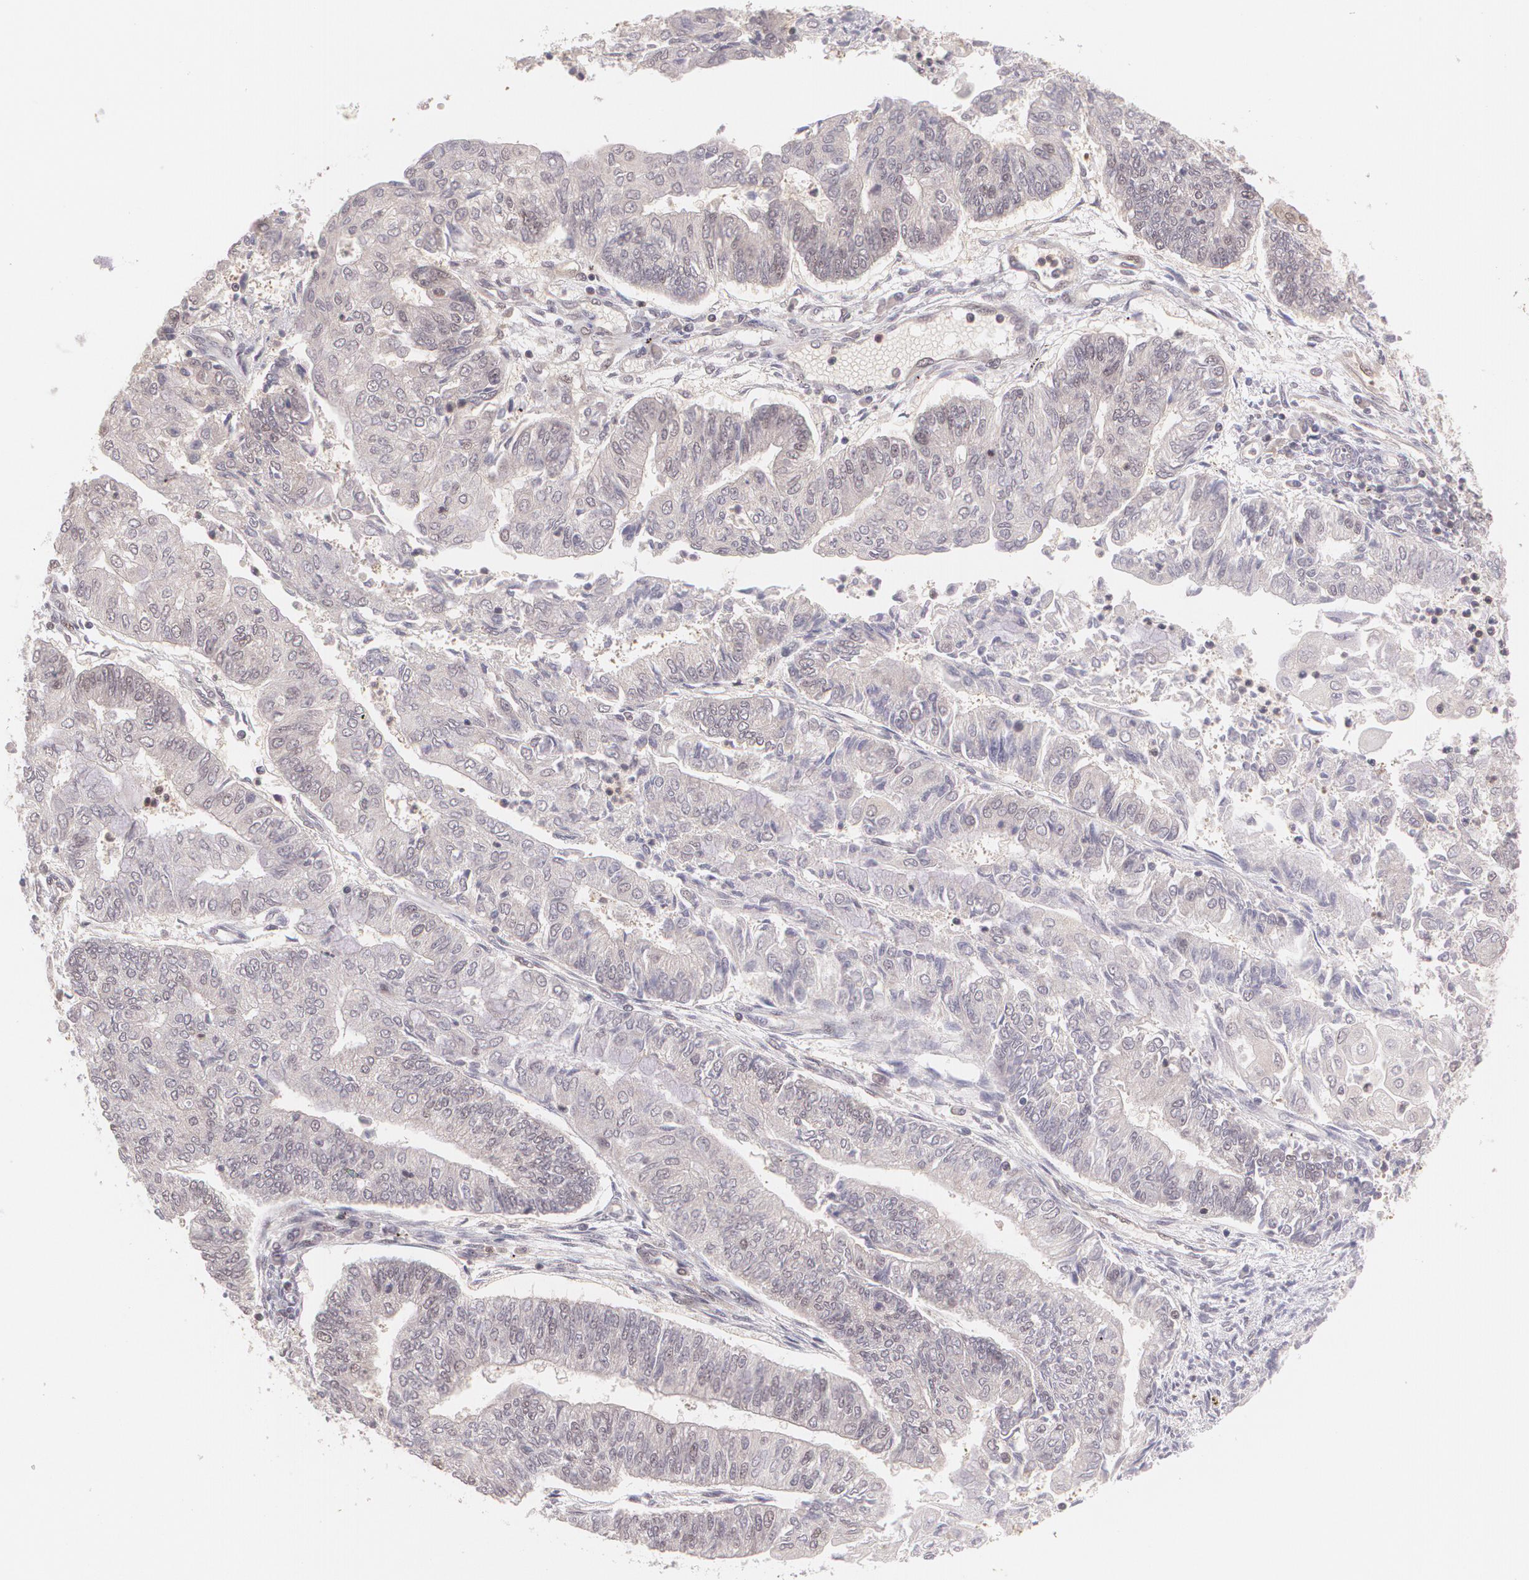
{"staining": {"intensity": "negative", "quantity": "none", "location": "none"}, "tissue": "endometrial cancer", "cell_type": "Tumor cells", "image_type": "cancer", "snomed": [{"axis": "morphology", "description": "Adenocarcinoma, NOS"}, {"axis": "topography", "description": "Endometrium"}], "caption": "Tumor cells are negative for brown protein staining in endometrial adenocarcinoma.", "gene": "CUL2", "patient": {"sex": "female", "age": 59}}